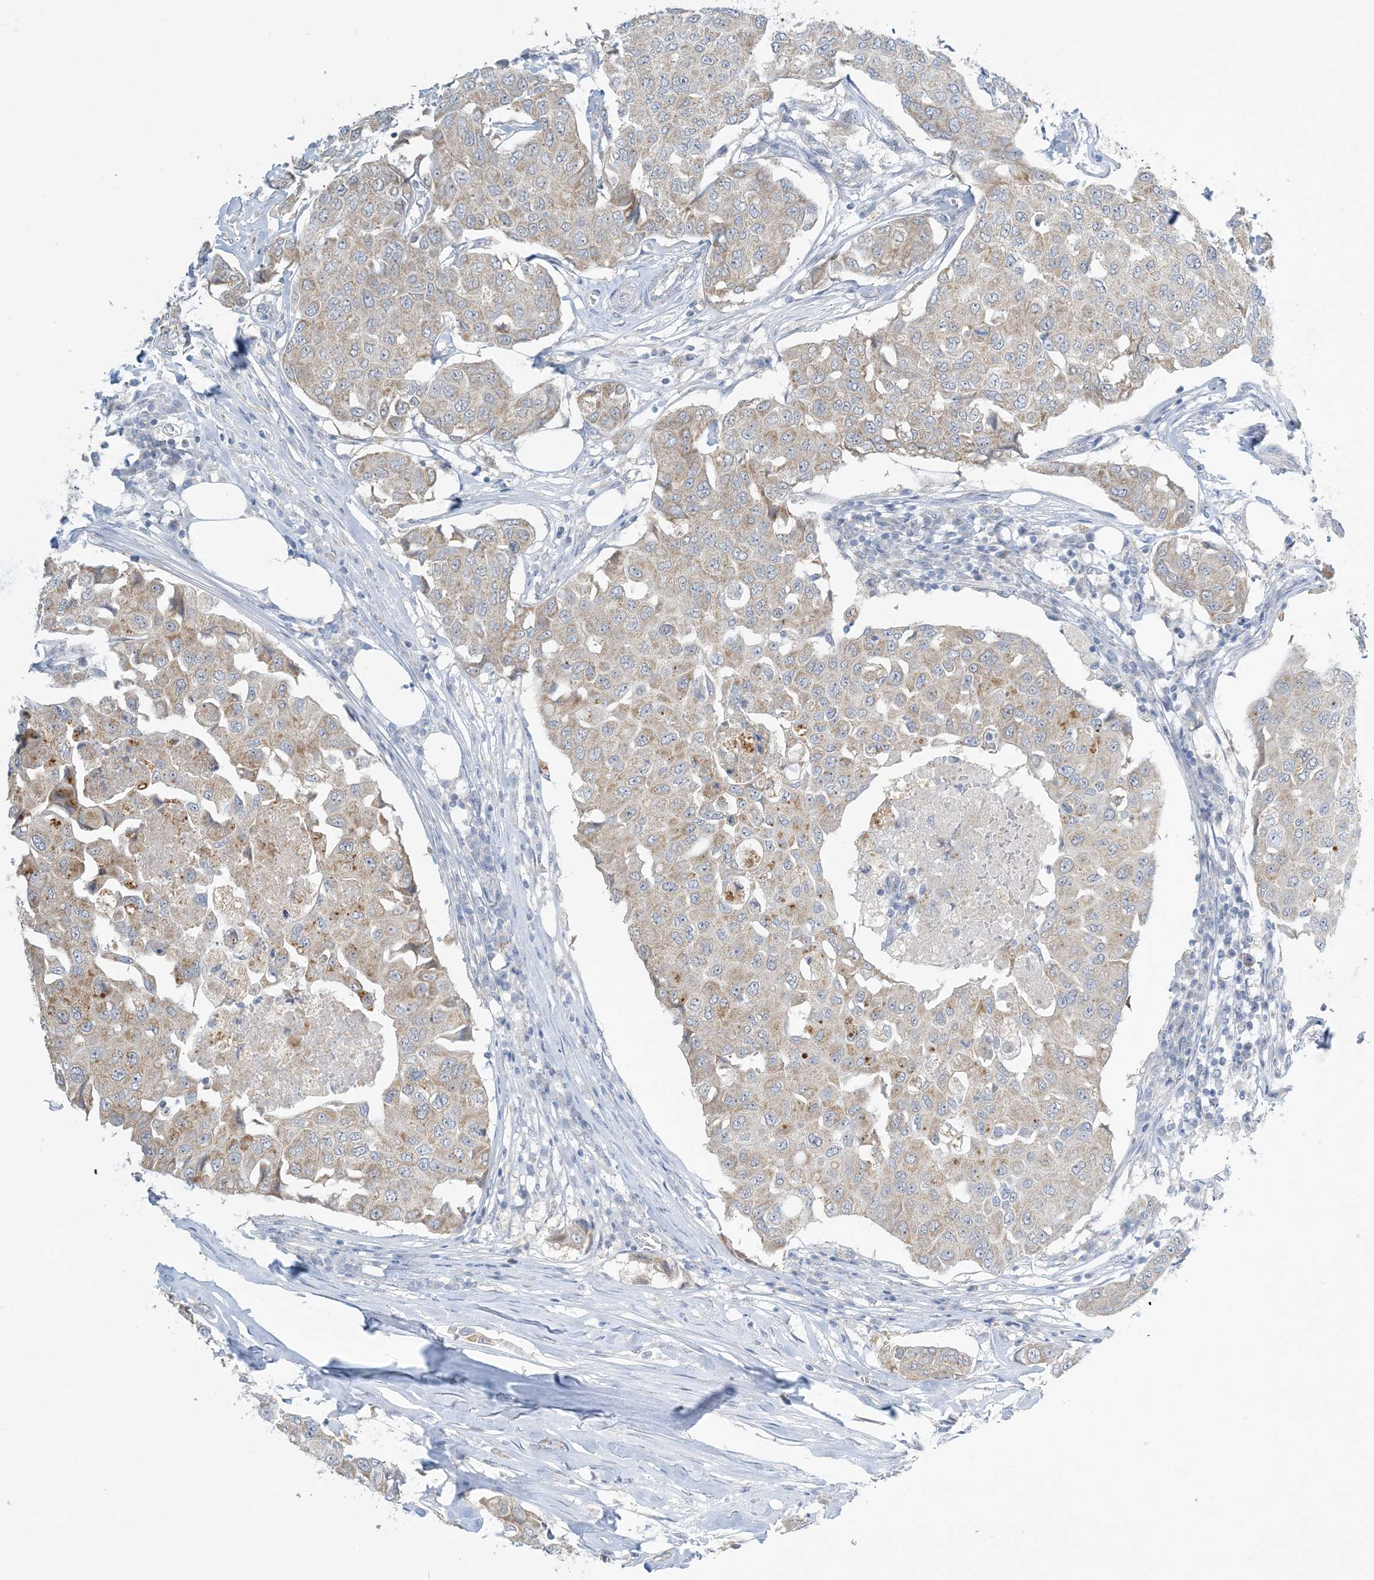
{"staining": {"intensity": "moderate", "quantity": "<25%", "location": "cytoplasmic/membranous"}, "tissue": "breast cancer", "cell_type": "Tumor cells", "image_type": "cancer", "snomed": [{"axis": "morphology", "description": "Duct carcinoma"}, {"axis": "topography", "description": "Breast"}], "caption": "Protein expression analysis of breast cancer (infiltrating ductal carcinoma) reveals moderate cytoplasmic/membranous staining in approximately <25% of tumor cells.", "gene": "MRPS18A", "patient": {"sex": "female", "age": 80}}